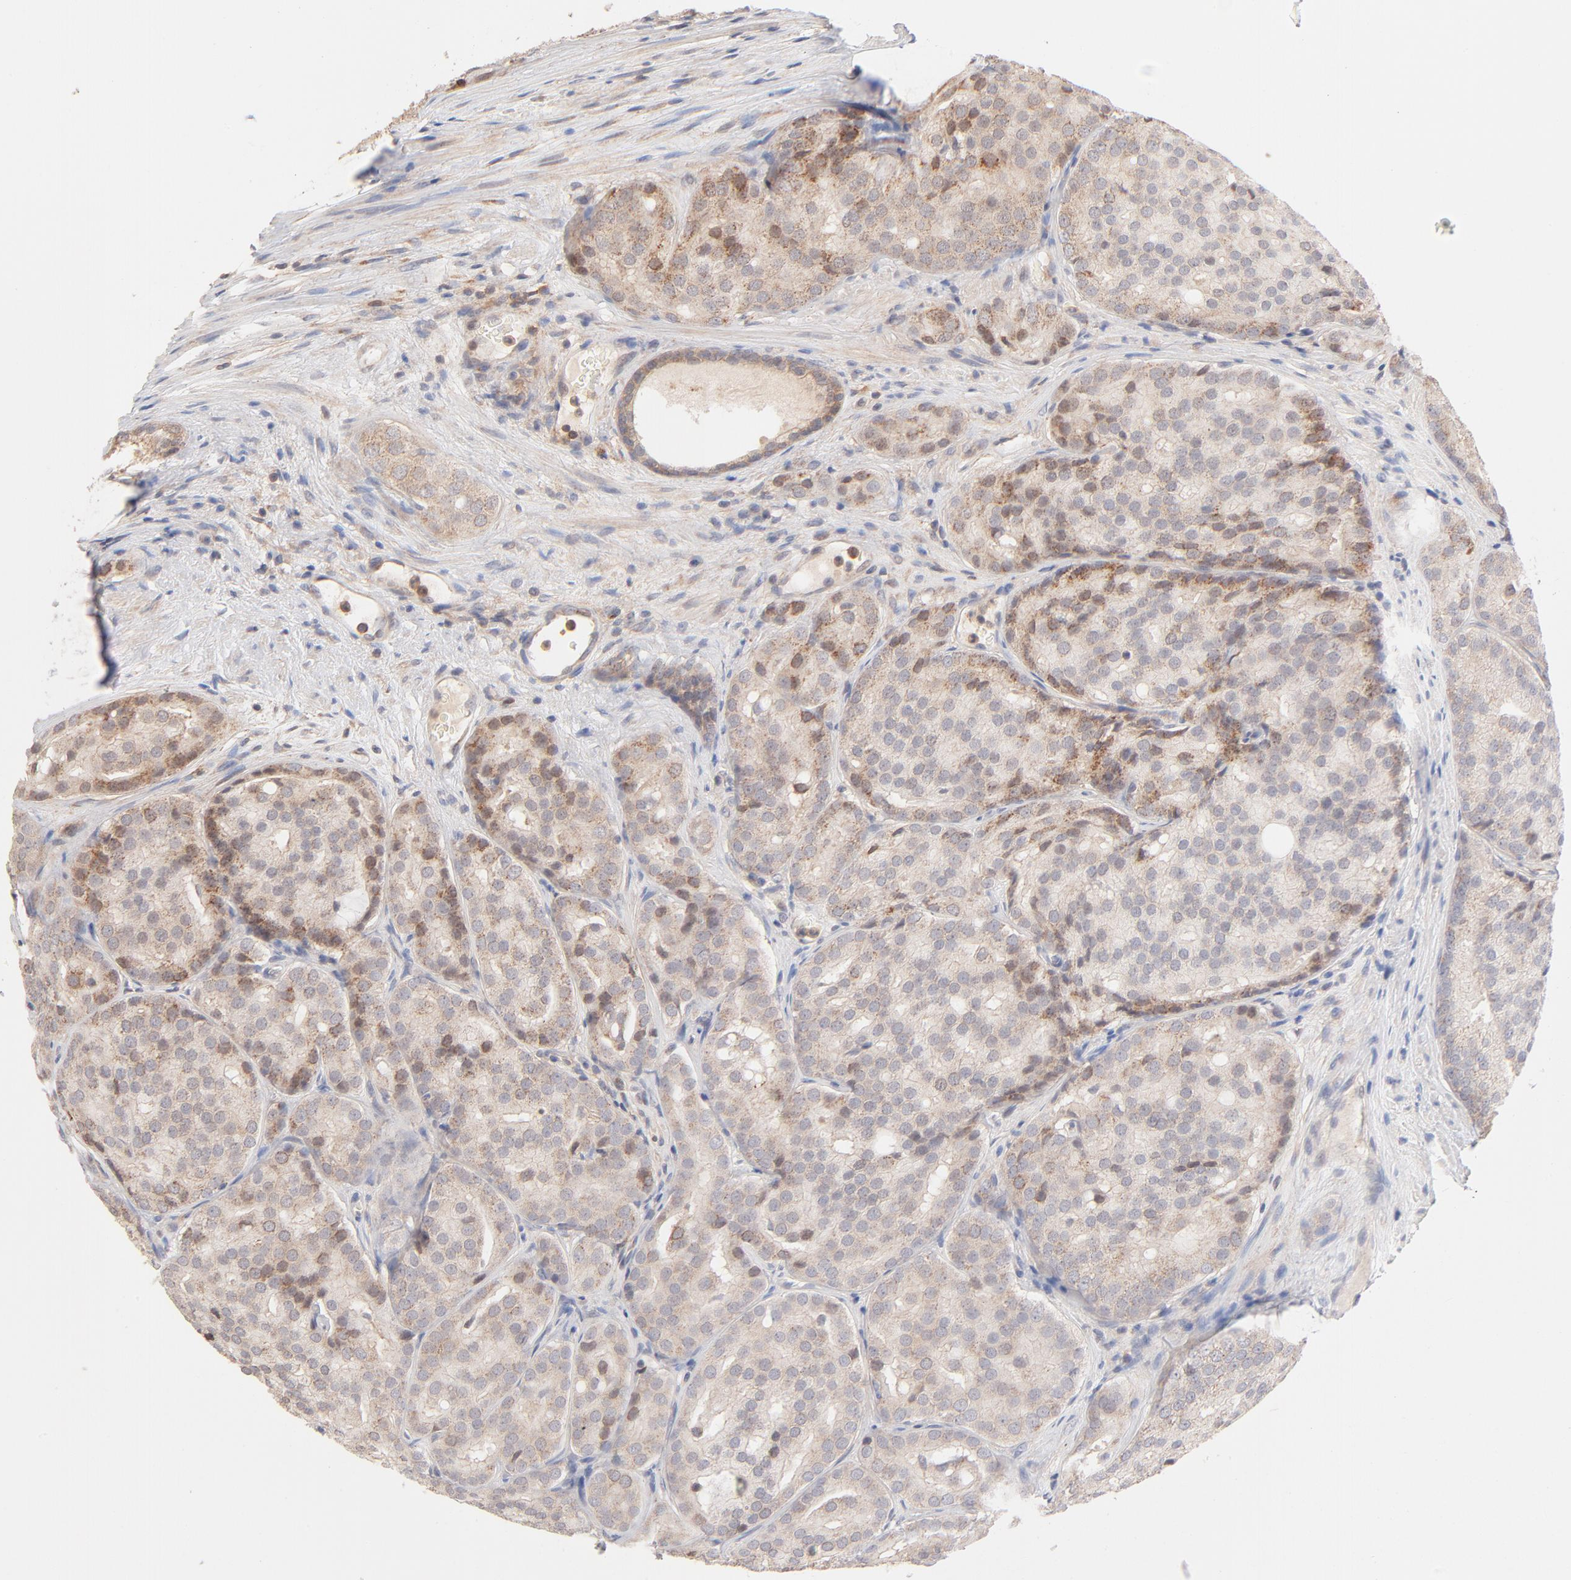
{"staining": {"intensity": "moderate", "quantity": ">75%", "location": "cytoplasmic/membranous"}, "tissue": "prostate cancer", "cell_type": "Tumor cells", "image_type": "cancer", "snomed": [{"axis": "morphology", "description": "Adenocarcinoma, High grade"}, {"axis": "topography", "description": "Prostate"}], "caption": "Immunohistochemistry (IHC) staining of prostate cancer (adenocarcinoma (high-grade)), which displays medium levels of moderate cytoplasmic/membranous expression in about >75% of tumor cells indicating moderate cytoplasmic/membranous protein expression. The staining was performed using DAB (3,3'-diaminobenzidine) (brown) for protein detection and nuclei were counterstained in hematoxylin (blue).", "gene": "CSPG4", "patient": {"sex": "male", "age": 64}}